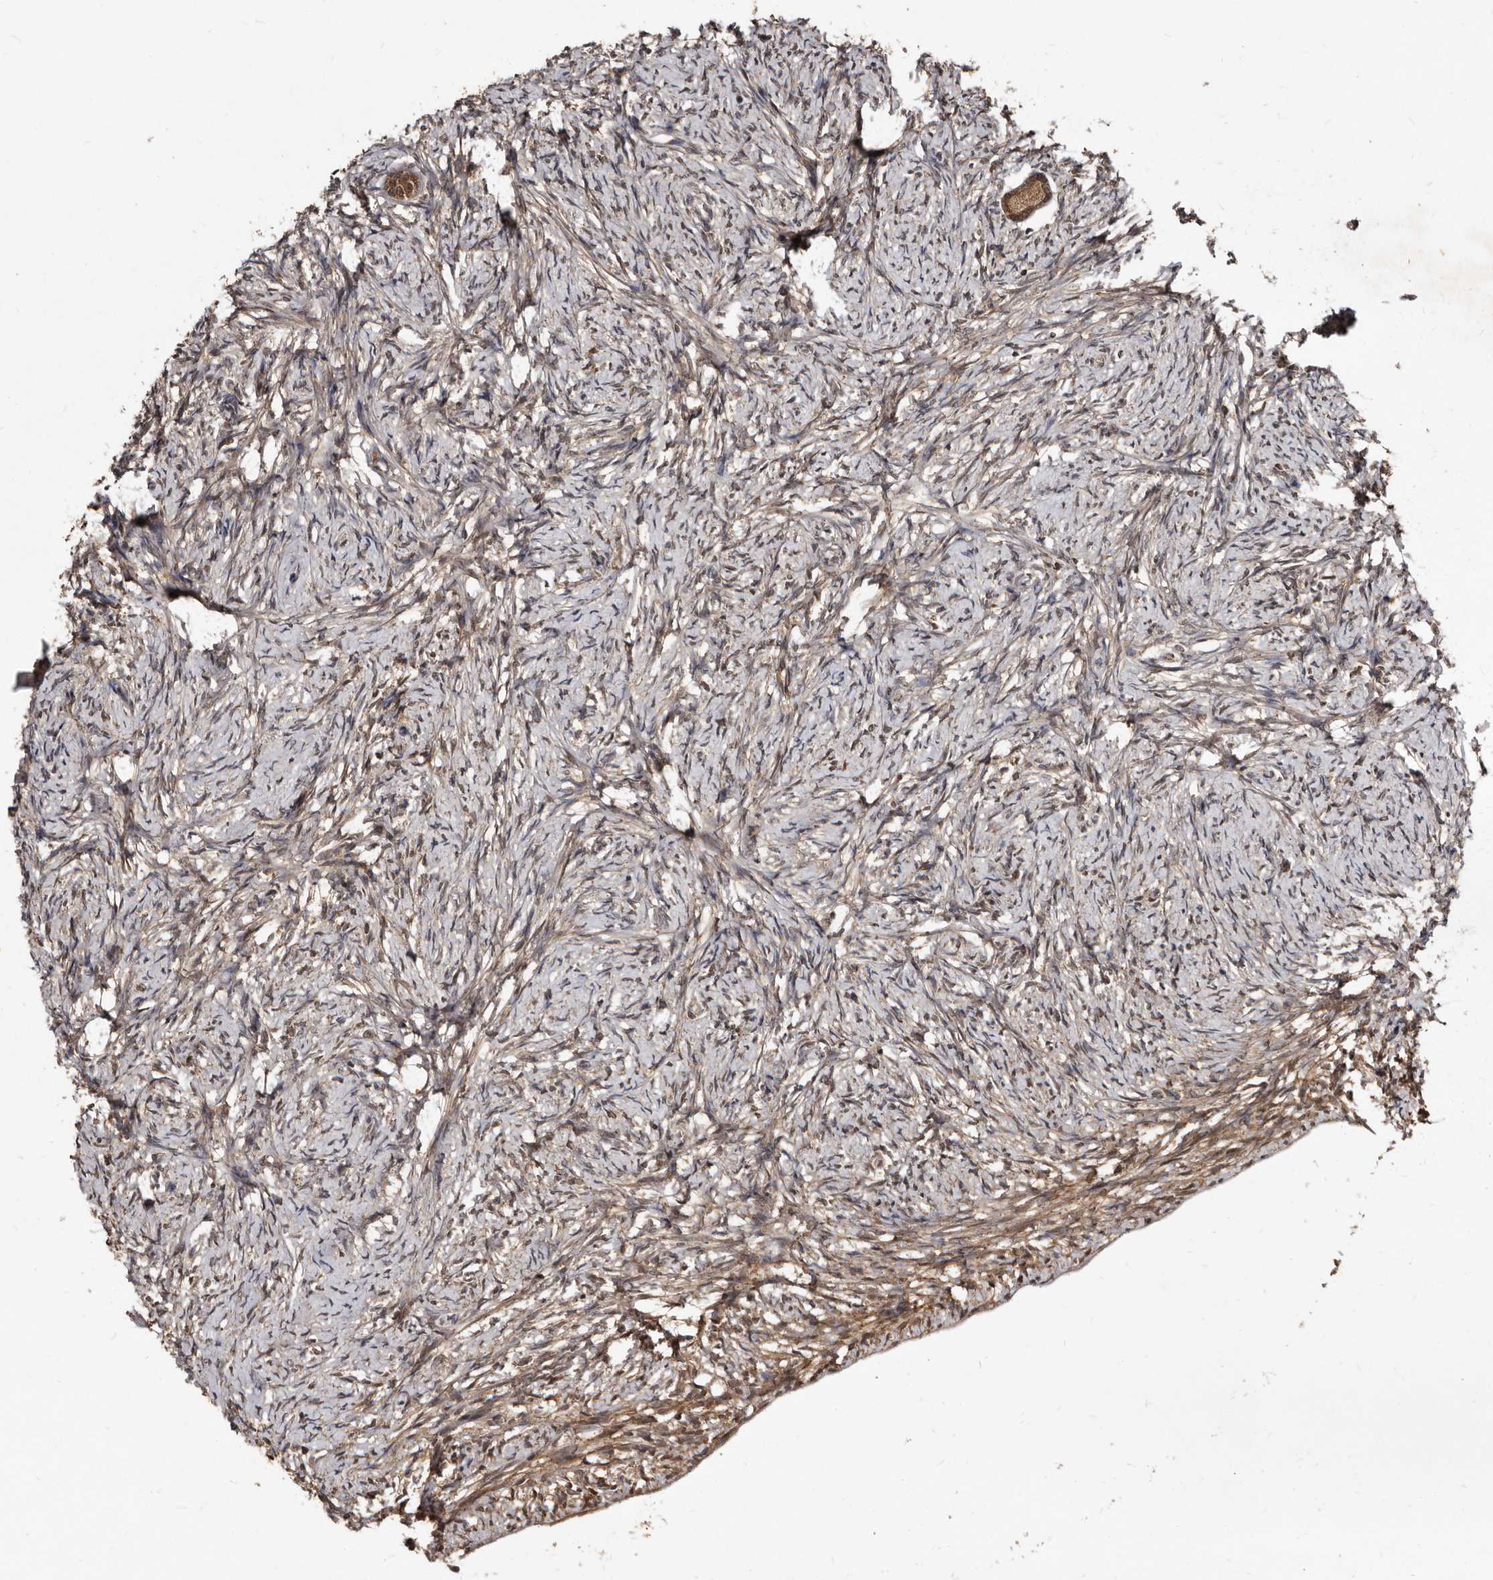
{"staining": {"intensity": "moderate", "quantity": ">75%", "location": "cytoplasmic/membranous"}, "tissue": "ovary", "cell_type": "Follicle cells", "image_type": "normal", "snomed": [{"axis": "morphology", "description": "Normal tissue, NOS"}, {"axis": "topography", "description": "Ovary"}], "caption": "This image demonstrates IHC staining of unremarkable ovary, with medium moderate cytoplasmic/membranous staining in approximately >75% of follicle cells.", "gene": "PMVK", "patient": {"sex": "female", "age": 34}}